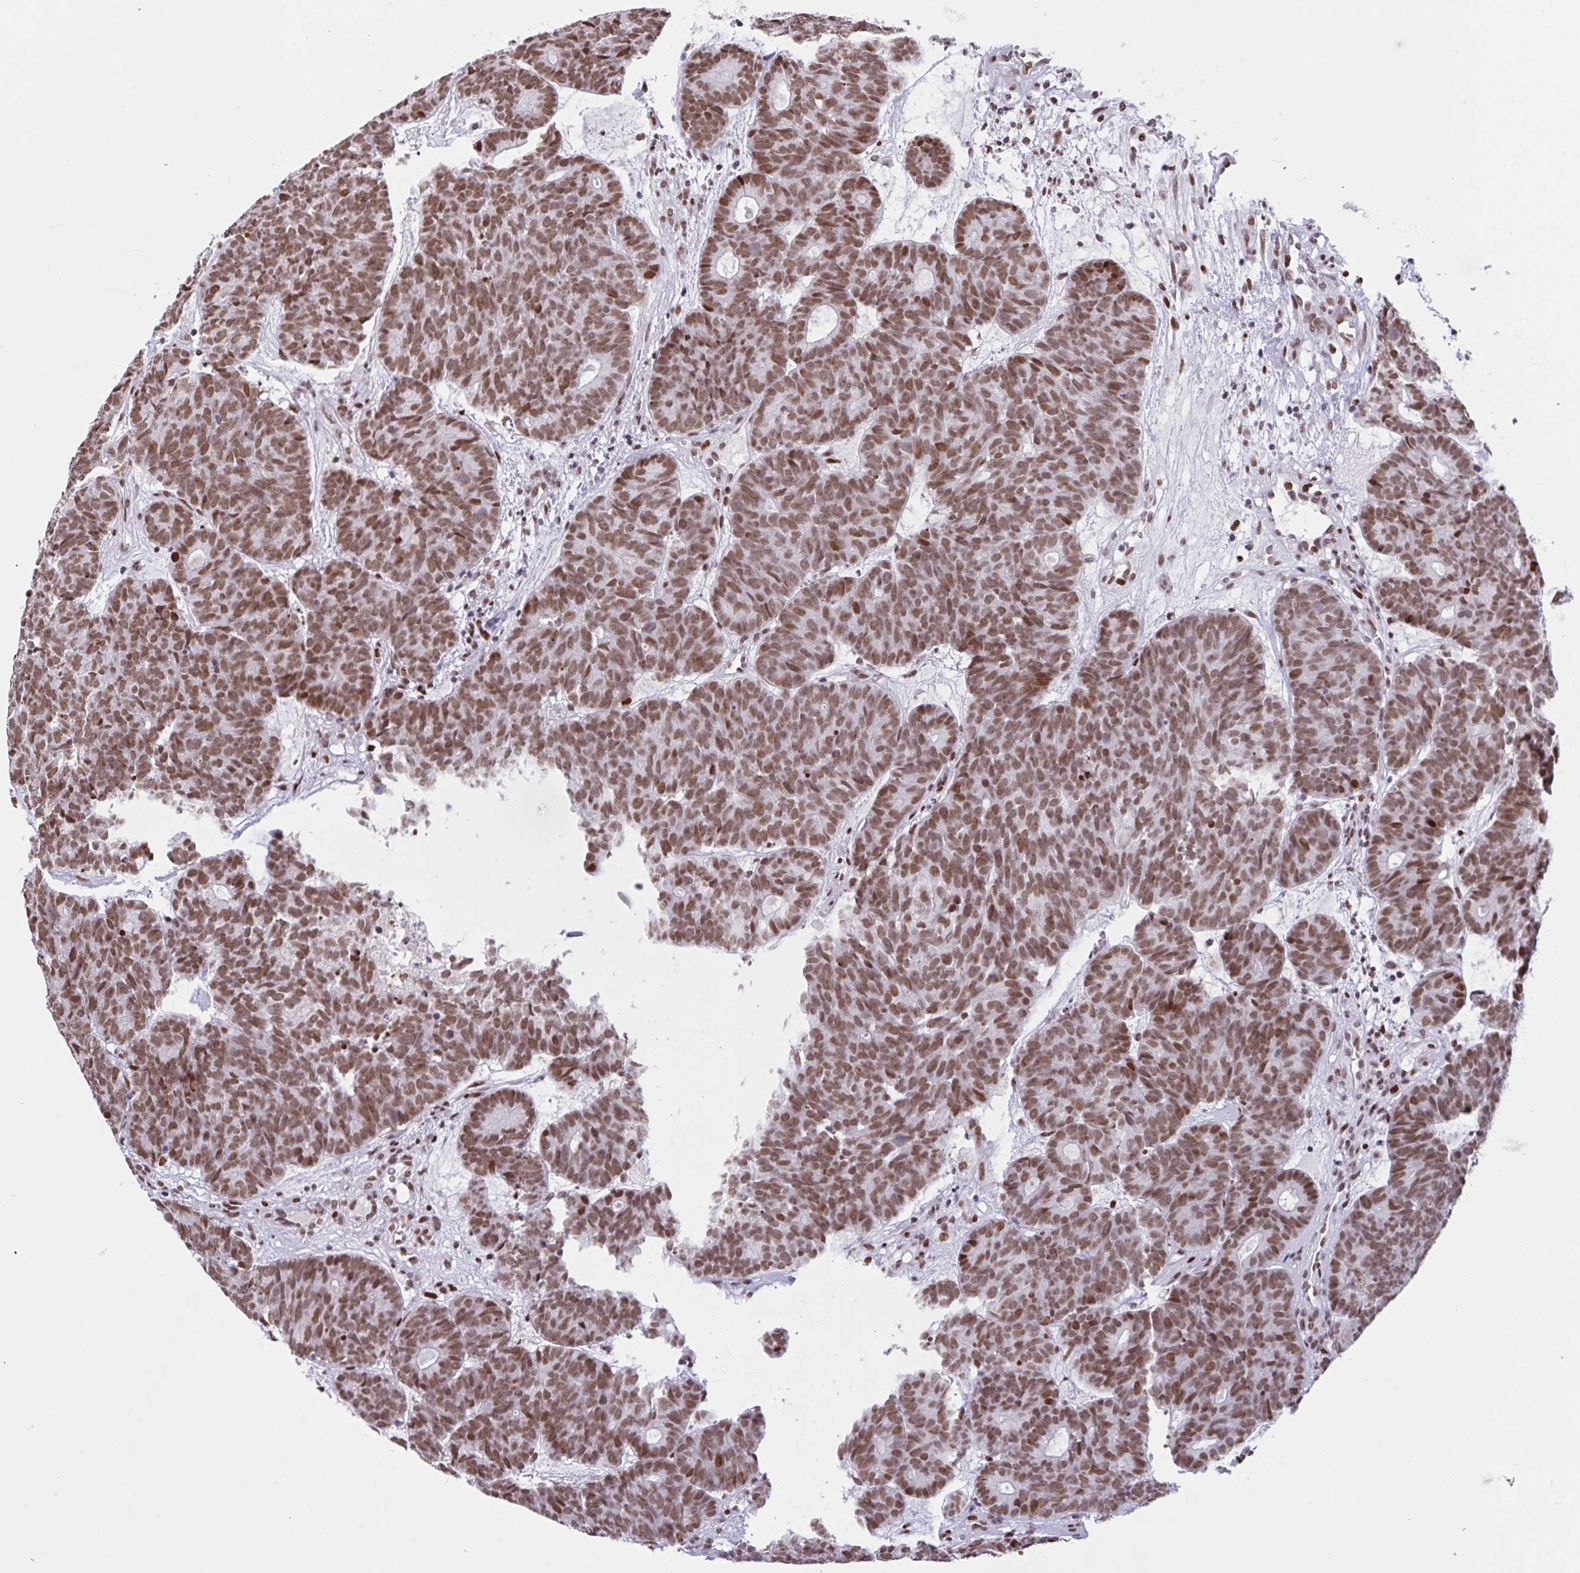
{"staining": {"intensity": "moderate", "quantity": ">75%", "location": "nuclear"}, "tissue": "head and neck cancer", "cell_type": "Tumor cells", "image_type": "cancer", "snomed": [{"axis": "morphology", "description": "Adenocarcinoma, NOS"}, {"axis": "topography", "description": "Head-Neck"}], "caption": "Immunohistochemistry staining of head and neck cancer, which reveals medium levels of moderate nuclear expression in approximately >75% of tumor cells indicating moderate nuclear protein staining. The staining was performed using DAB (brown) for protein detection and nuclei were counterstained in hematoxylin (blue).", "gene": "CLP1", "patient": {"sex": "female", "age": 81}}